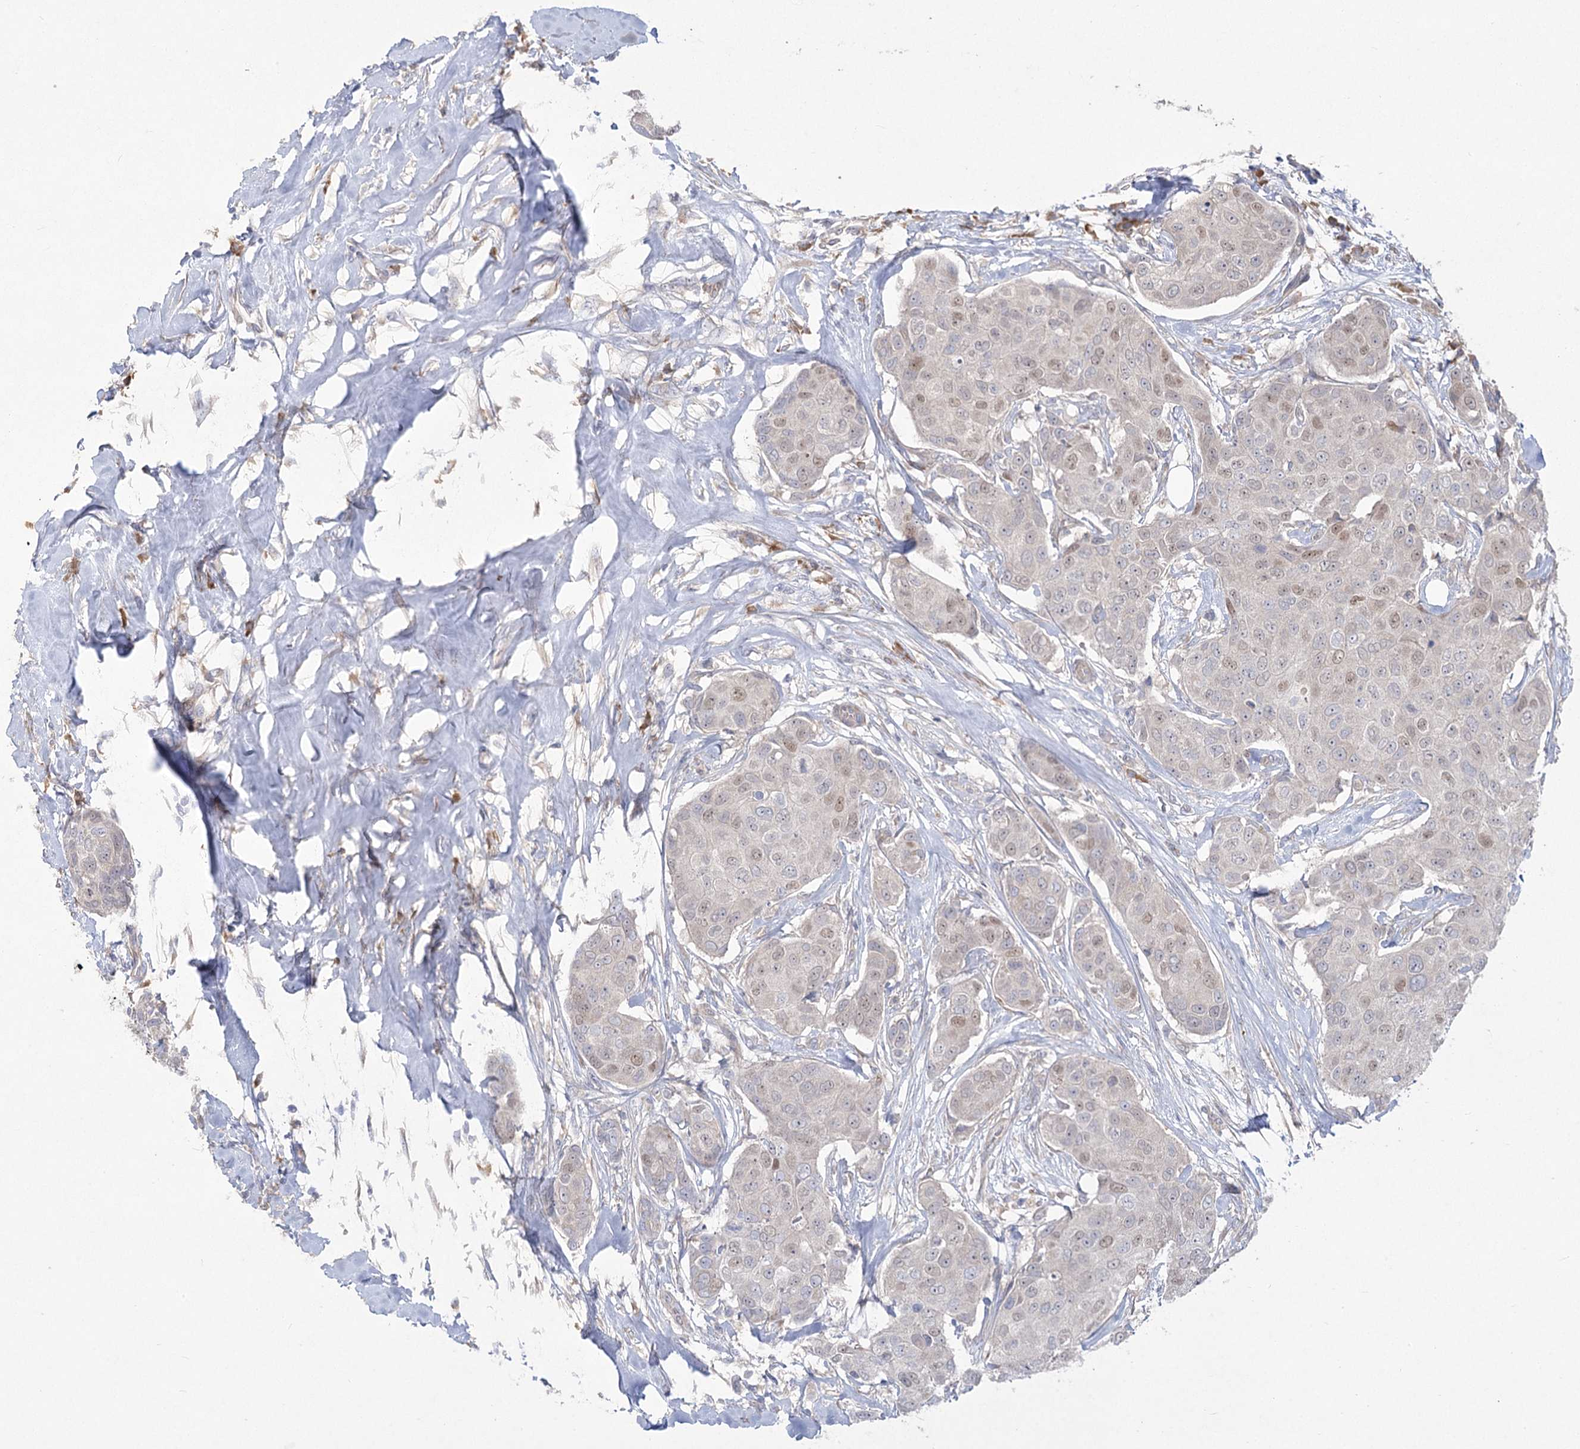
{"staining": {"intensity": "weak", "quantity": "<25%", "location": "nuclear"}, "tissue": "breast cancer", "cell_type": "Tumor cells", "image_type": "cancer", "snomed": [{"axis": "morphology", "description": "Duct carcinoma"}, {"axis": "topography", "description": "Breast"}], "caption": "Immunohistochemical staining of human breast cancer reveals no significant expression in tumor cells.", "gene": "CAMTA1", "patient": {"sex": "female", "age": 80}}